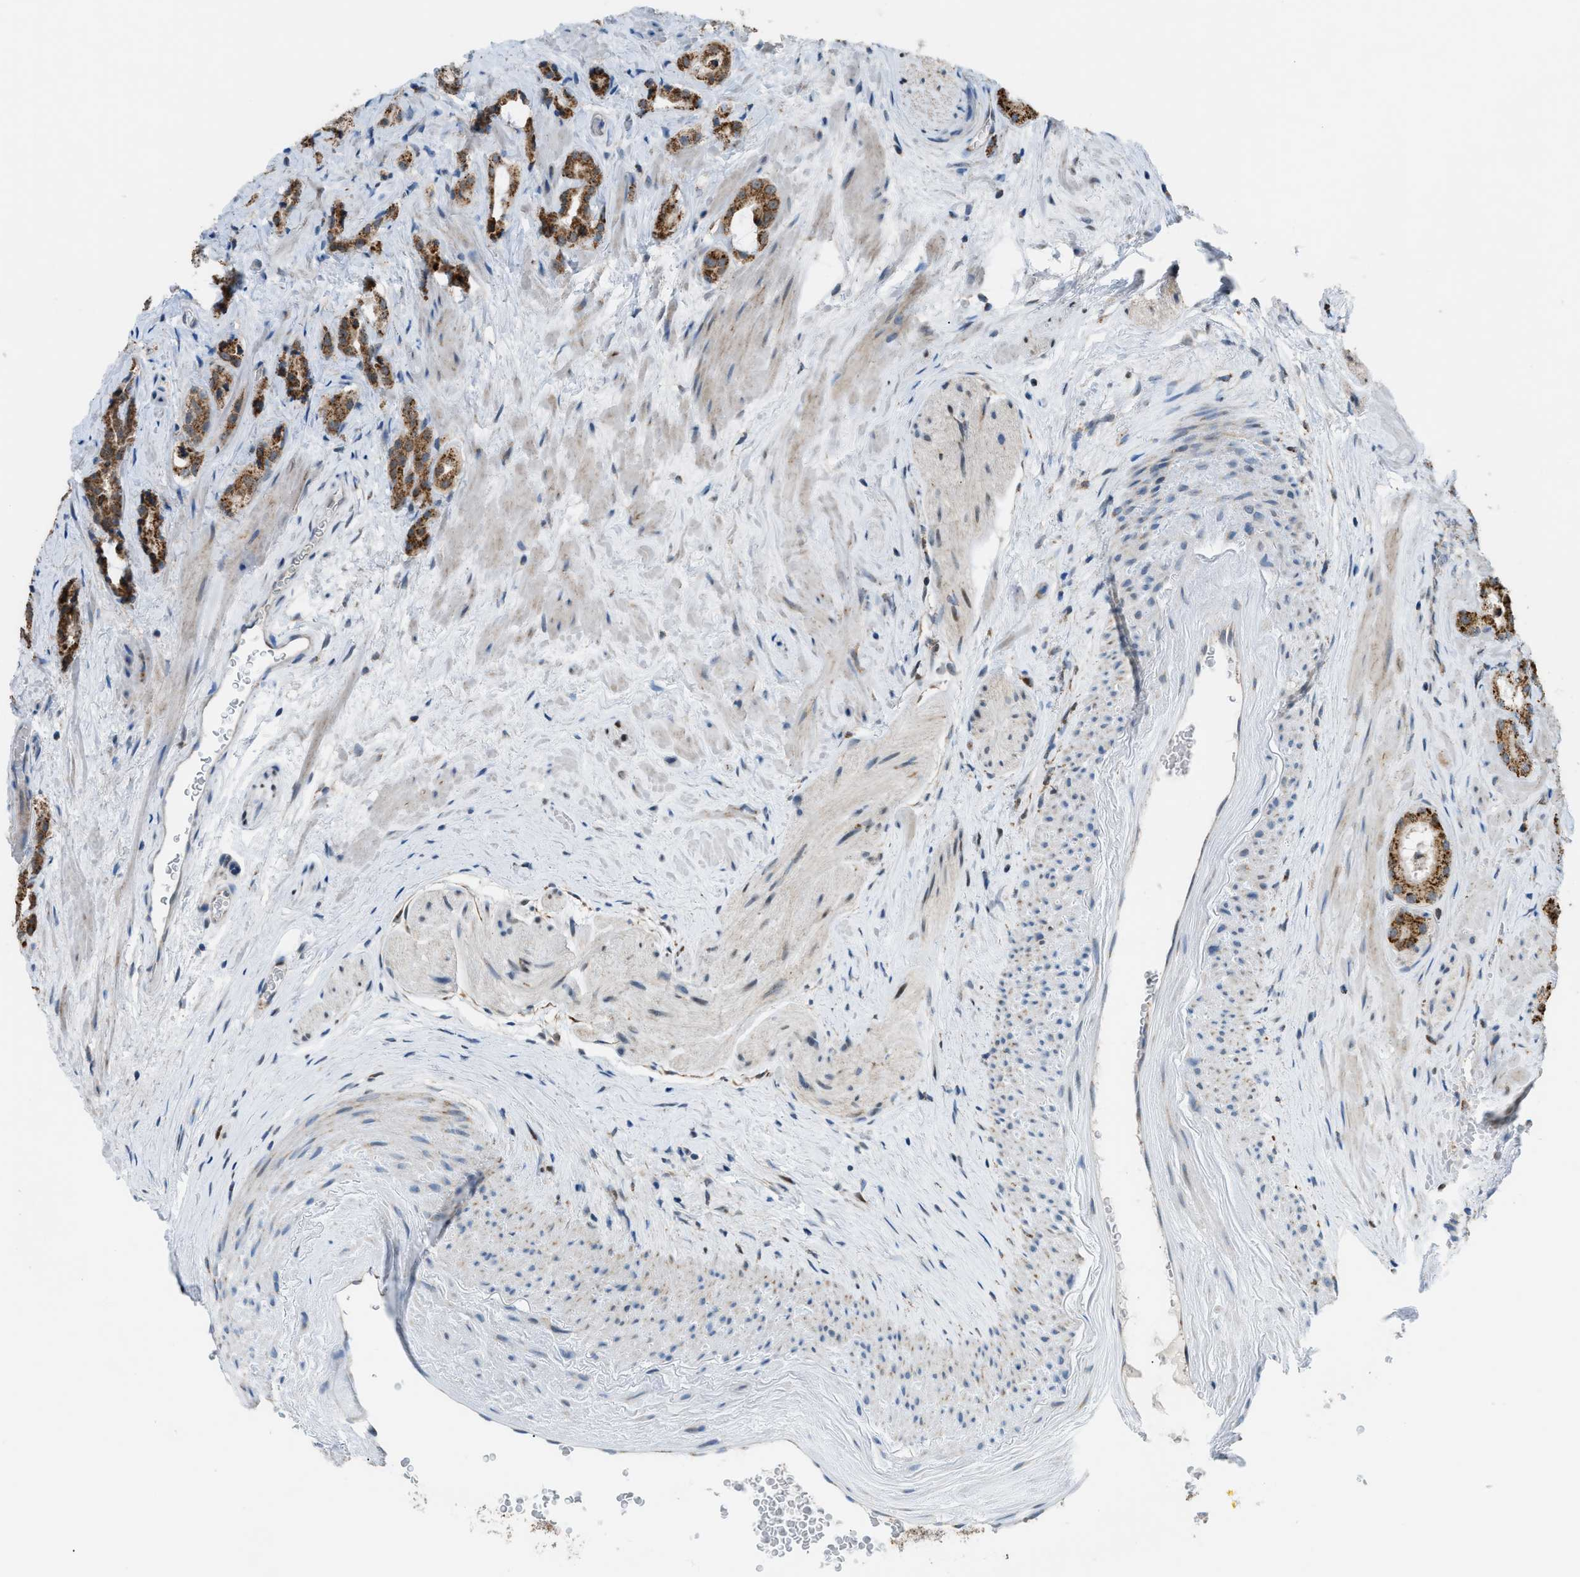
{"staining": {"intensity": "strong", "quantity": ">75%", "location": "cytoplasmic/membranous"}, "tissue": "prostate cancer", "cell_type": "Tumor cells", "image_type": "cancer", "snomed": [{"axis": "morphology", "description": "Adenocarcinoma, High grade"}, {"axis": "topography", "description": "Prostate"}], "caption": "Approximately >75% of tumor cells in prostate cancer display strong cytoplasmic/membranous protein staining as visualized by brown immunohistochemical staining.", "gene": "SRM", "patient": {"sex": "male", "age": 64}}